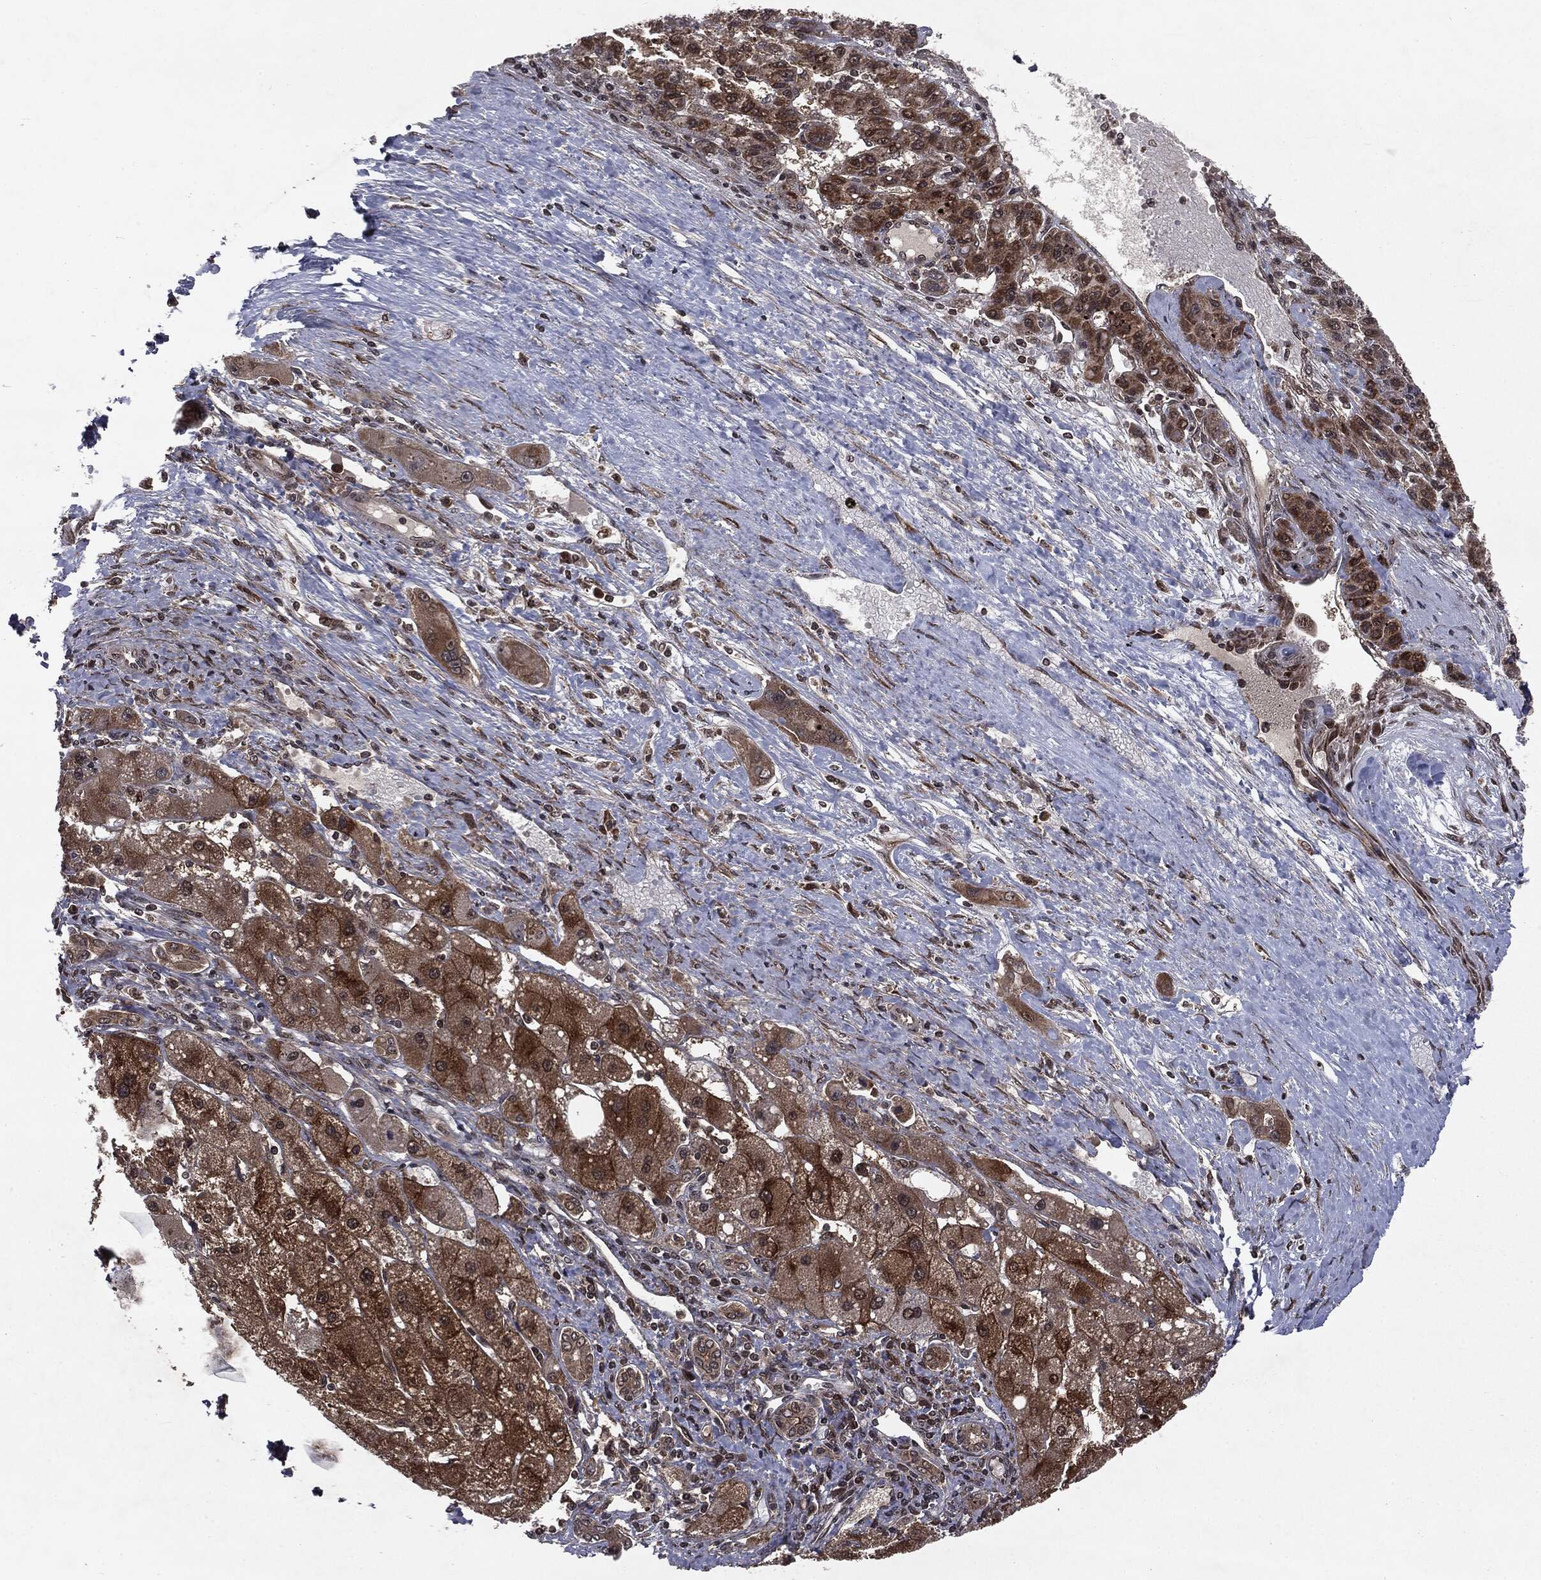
{"staining": {"intensity": "strong", "quantity": "25%-75%", "location": "cytoplasmic/membranous"}, "tissue": "liver cancer", "cell_type": "Tumor cells", "image_type": "cancer", "snomed": [{"axis": "morphology", "description": "Carcinoma, Hepatocellular, NOS"}, {"axis": "topography", "description": "Liver"}], "caption": "An image of human liver cancer (hepatocellular carcinoma) stained for a protein displays strong cytoplasmic/membranous brown staining in tumor cells.", "gene": "STAU2", "patient": {"sex": "female", "age": 82}}